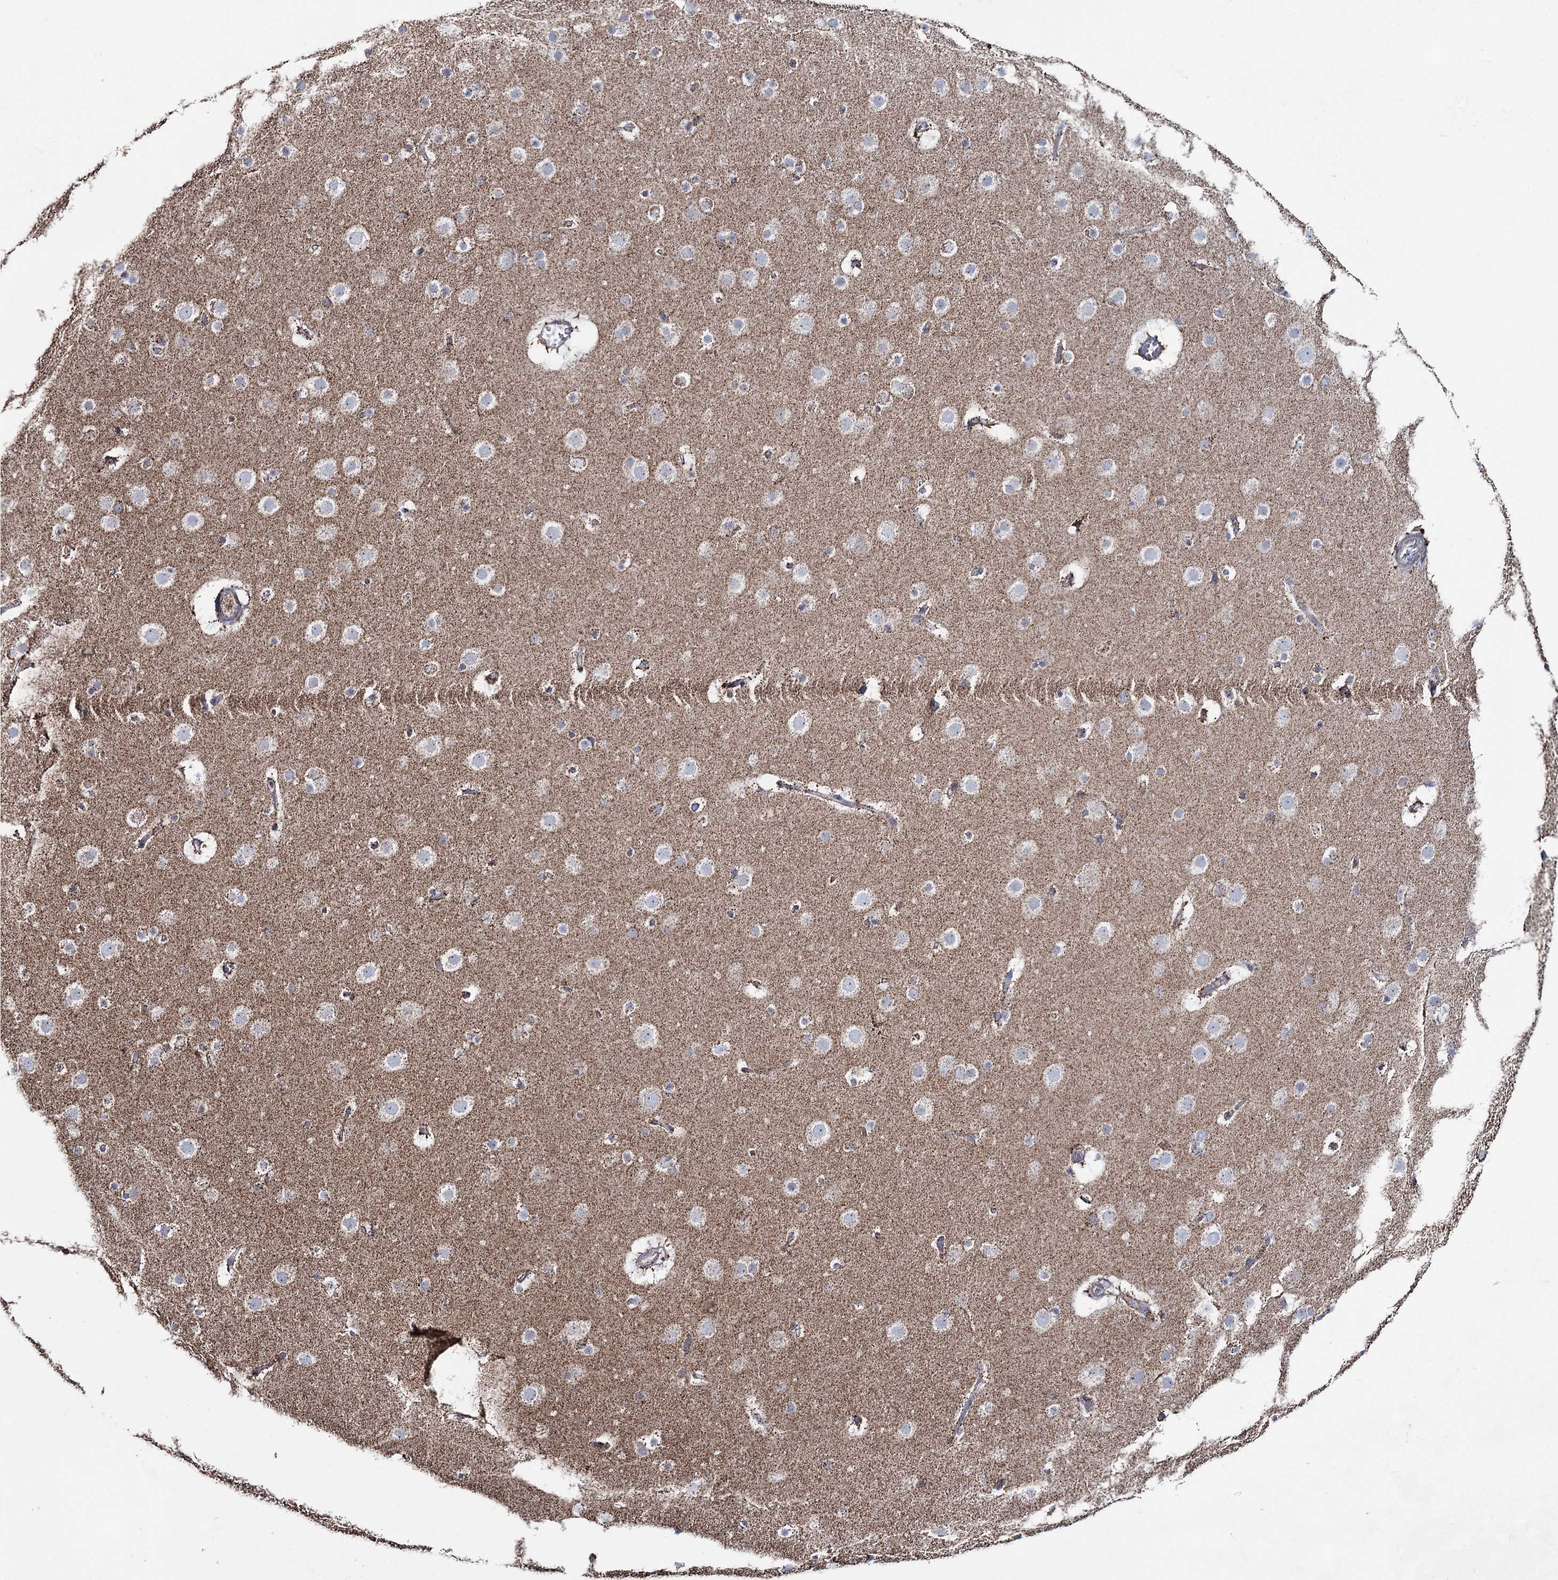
{"staining": {"intensity": "moderate", "quantity": ">75%", "location": "cytoplasmic/membranous"}, "tissue": "cerebral cortex", "cell_type": "Endothelial cells", "image_type": "normal", "snomed": [{"axis": "morphology", "description": "Normal tissue, NOS"}, {"axis": "topography", "description": "Cerebral cortex"}], "caption": "A medium amount of moderate cytoplasmic/membranous positivity is seen in about >75% of endothelial cells in benign cerebral cortex. The staining was performed using DAB to visualize the protein expression in brown, while the nuclei were stained in blue with hematoxylin (Magnification: 20x).", "gene": "CWF19L1", "patient": {"sex": "male", "age": 57}}